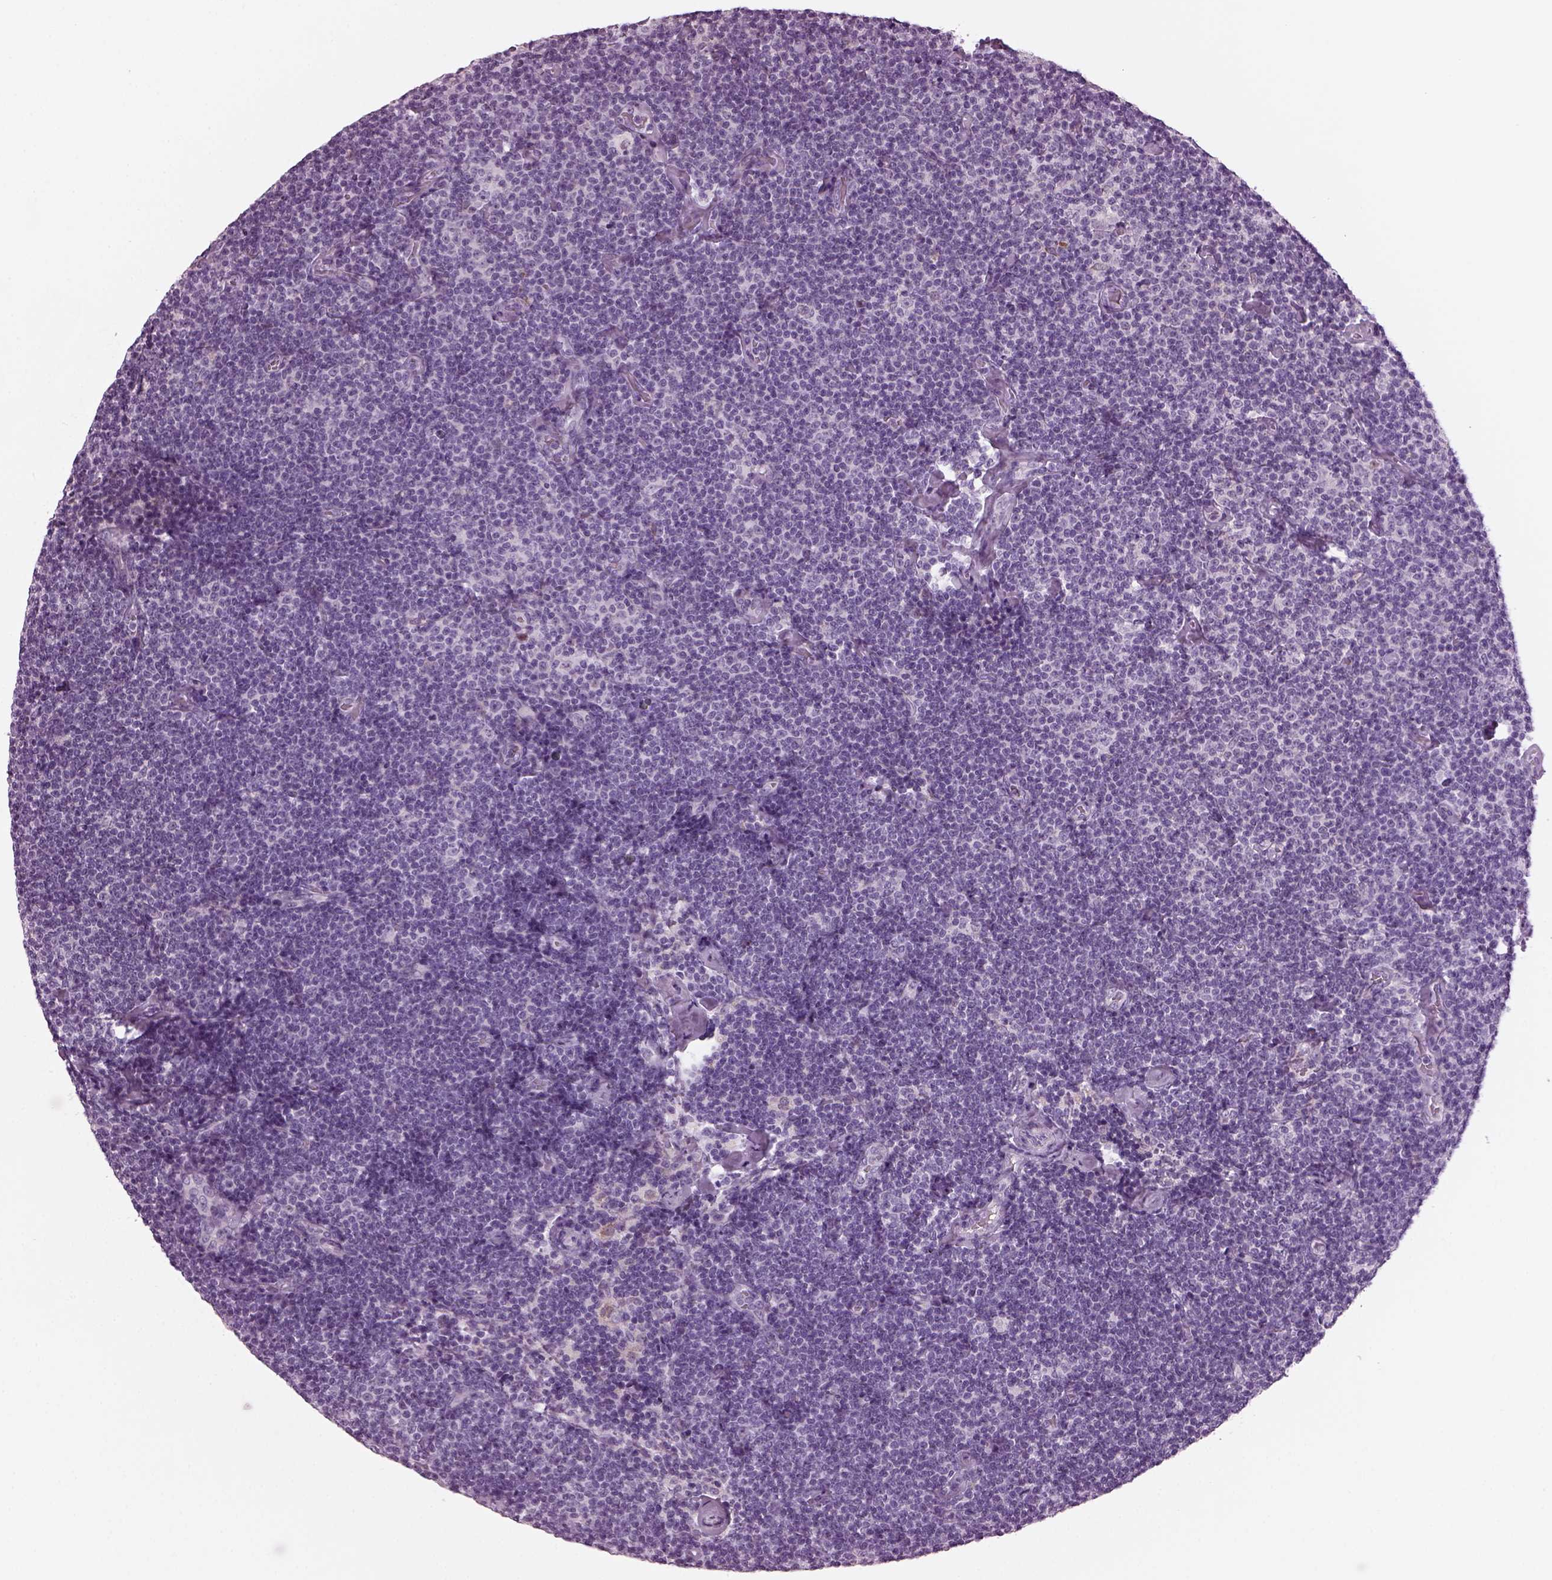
{"staining": {"intensity": "negative", "quantity": "none", "location": "none"}, "tissue": "lymphoma", "cell_type": "Tumor cells", "image_type": "cancer", "snomed": [{"axis": "morphology", "description": "Malignant lymphoma, non-Hodgkin's type, Low grade"}, {"axis": "topography", "description": "Lymph node"}], "caption": "A micrograph of lymphoma stained for a protein displays no brown staining in tumor cells.", "gene": "PRR9", "patient": {"sex": "male", "age": 81}}